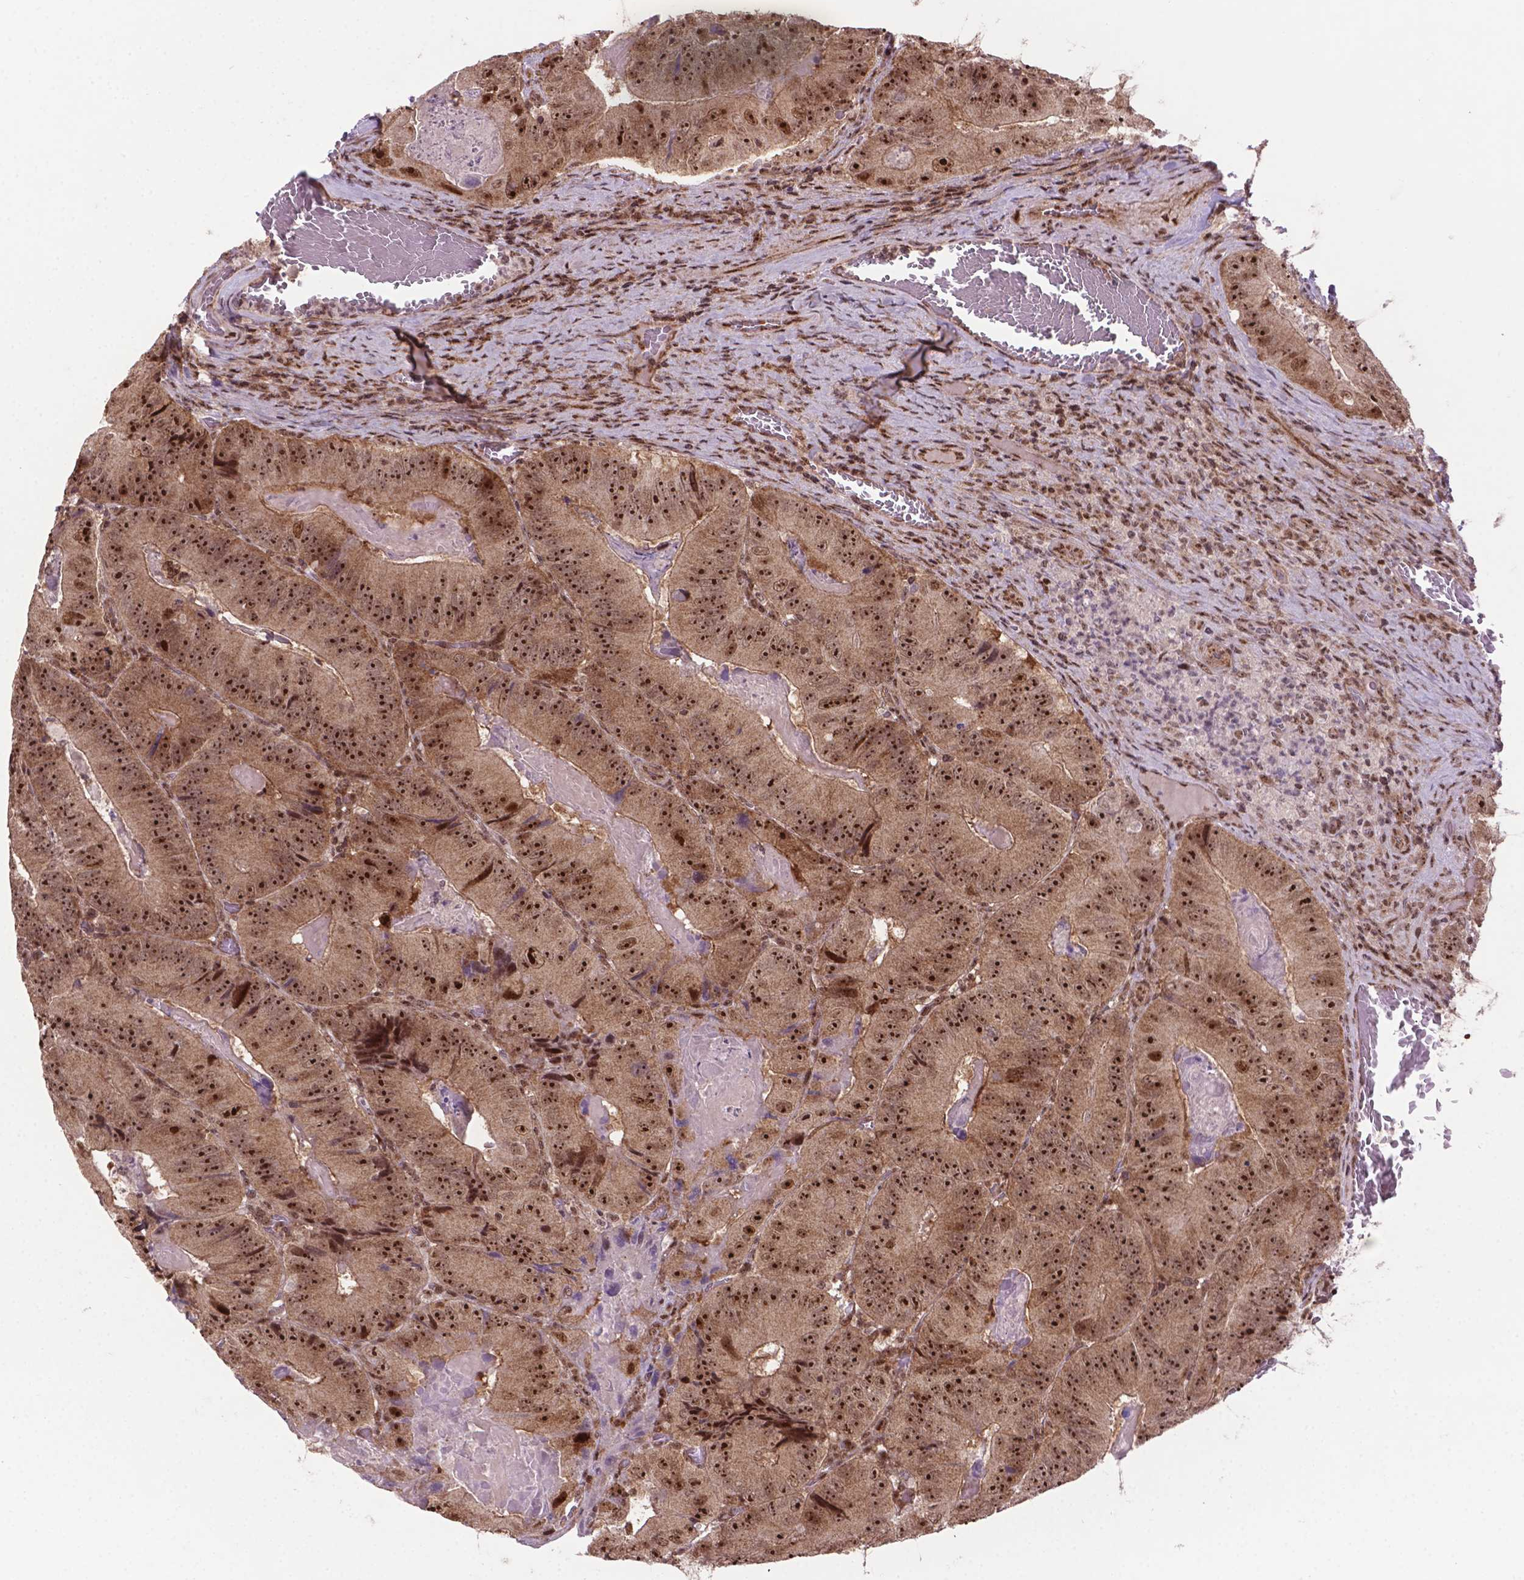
{"staining": {"intensity": "moderate", "quantity": ">75%", "location": "cytoplasmic/membranous,nuclear"}, "tissue": "colorectal cancer", "cell_type": "Tumor cells", "image_type": "cancer", "snomed": [{"axis": "morphology", "description": "Adenocarcinoma, NOS"}, {"axis": "topography", "description": "Colon"}], "caption": "Colorectal adenocarcinoma stained with a brown dye exhibits moderate cytoplasmic/membranous and nuclear positive positivity in about >75% of tumor cells.", "gene": "CSNK2A1", "patient": {"sex": "female", "age": 86}}